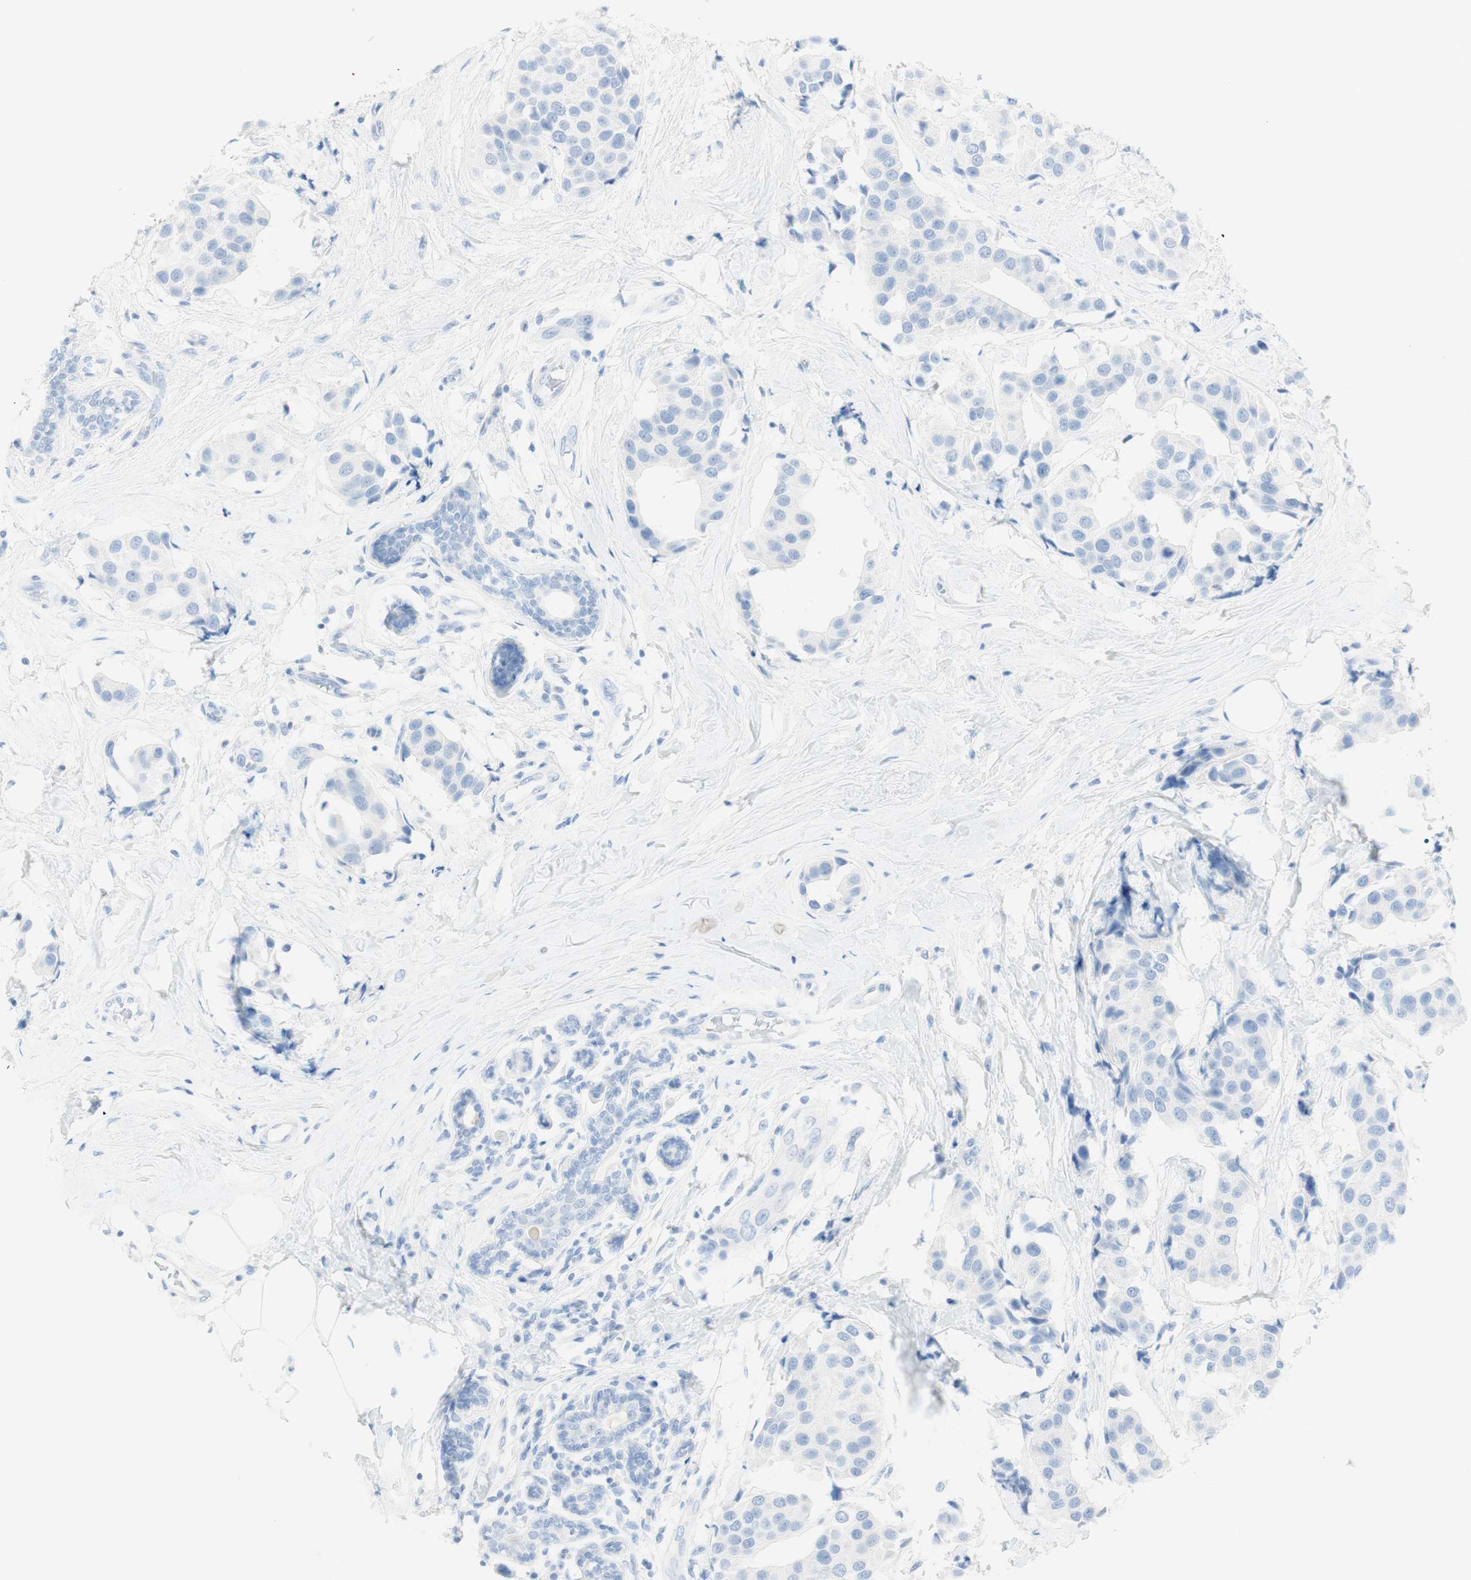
{"staining": {"intensity": "negative", "quantity": "none", "location": "none"}, "tissue": "breast cancer", "cell_type": "Tumor cells", "image_type": "cancer", "snomed": [{"axis": "morphology", "description": "Normal tissue, NOS"}, {"axis": "morphology", "description": "Duct carcinoma"}, {"axis": "topography", "description": "Breast"}], "caption": "DAB immunohistochemical staining of breast infiltrating ductal carcinoma shows no significant positivity in tumor cells. (Stains: DAB immunohistochemistry (IHC) with hematoxylin counter stain, Microscopy: brightfield microscopy at high magnification).", "gene": "TPO", "patient": {"sex": "female", "age": 39}}